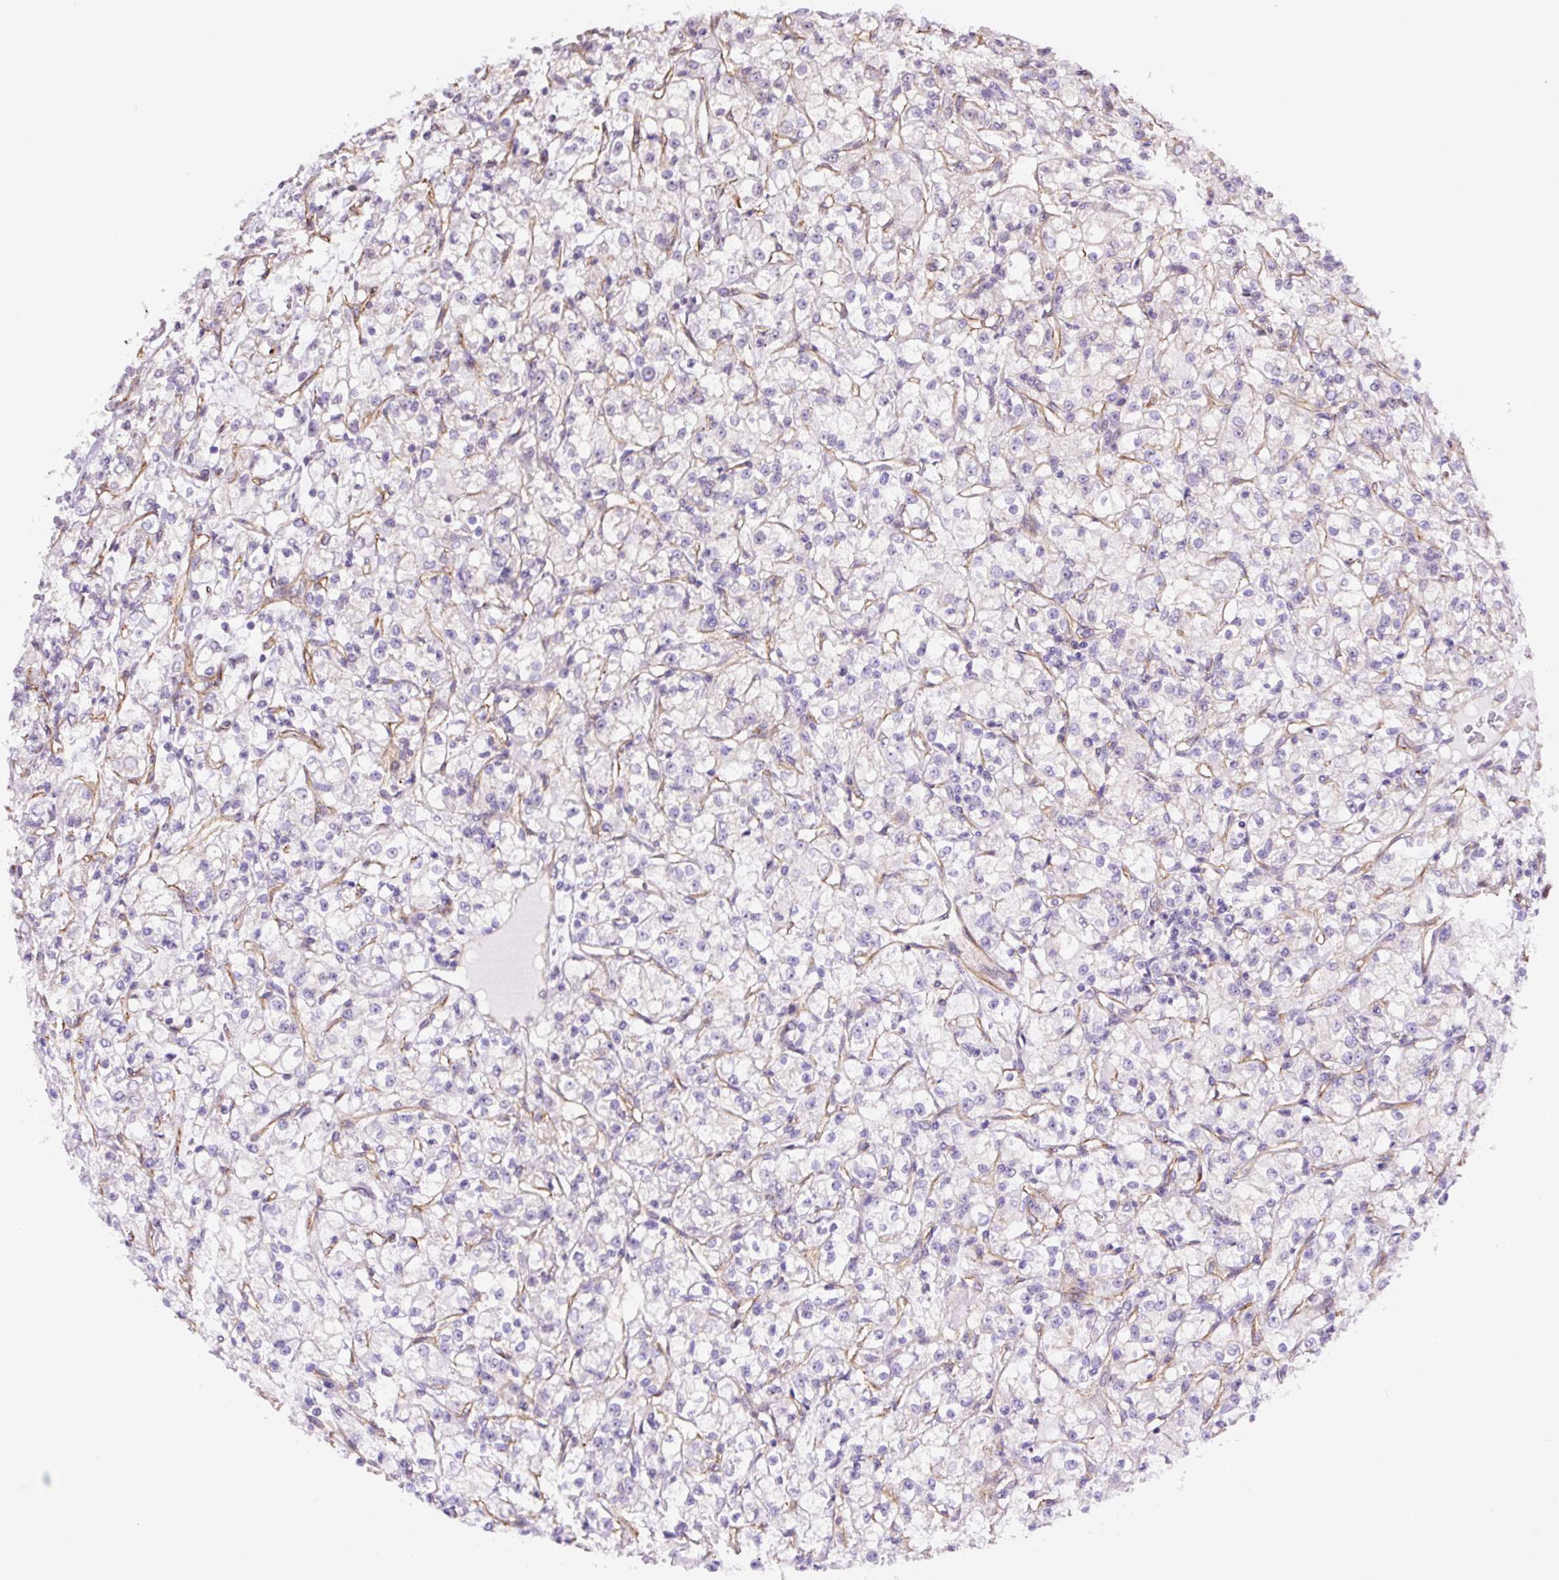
{"staining": {"intensity": "negative", "quantity": "none", "location": "none"}, "tissue": "renal cancer", "cell_type": "Tumor cells", "image_type": "cancer", "snomed": [{"axis": "morphology", "description": "Adenocarcinoma, NOS"}, {"axis": "topography", "description": "Kidney"}], "caption": "Tumor cells show no significant protein staining in adenocarcinoma (renal).", "gene": "MYO5C", "patient": {"sex": "female", "age": 59}}